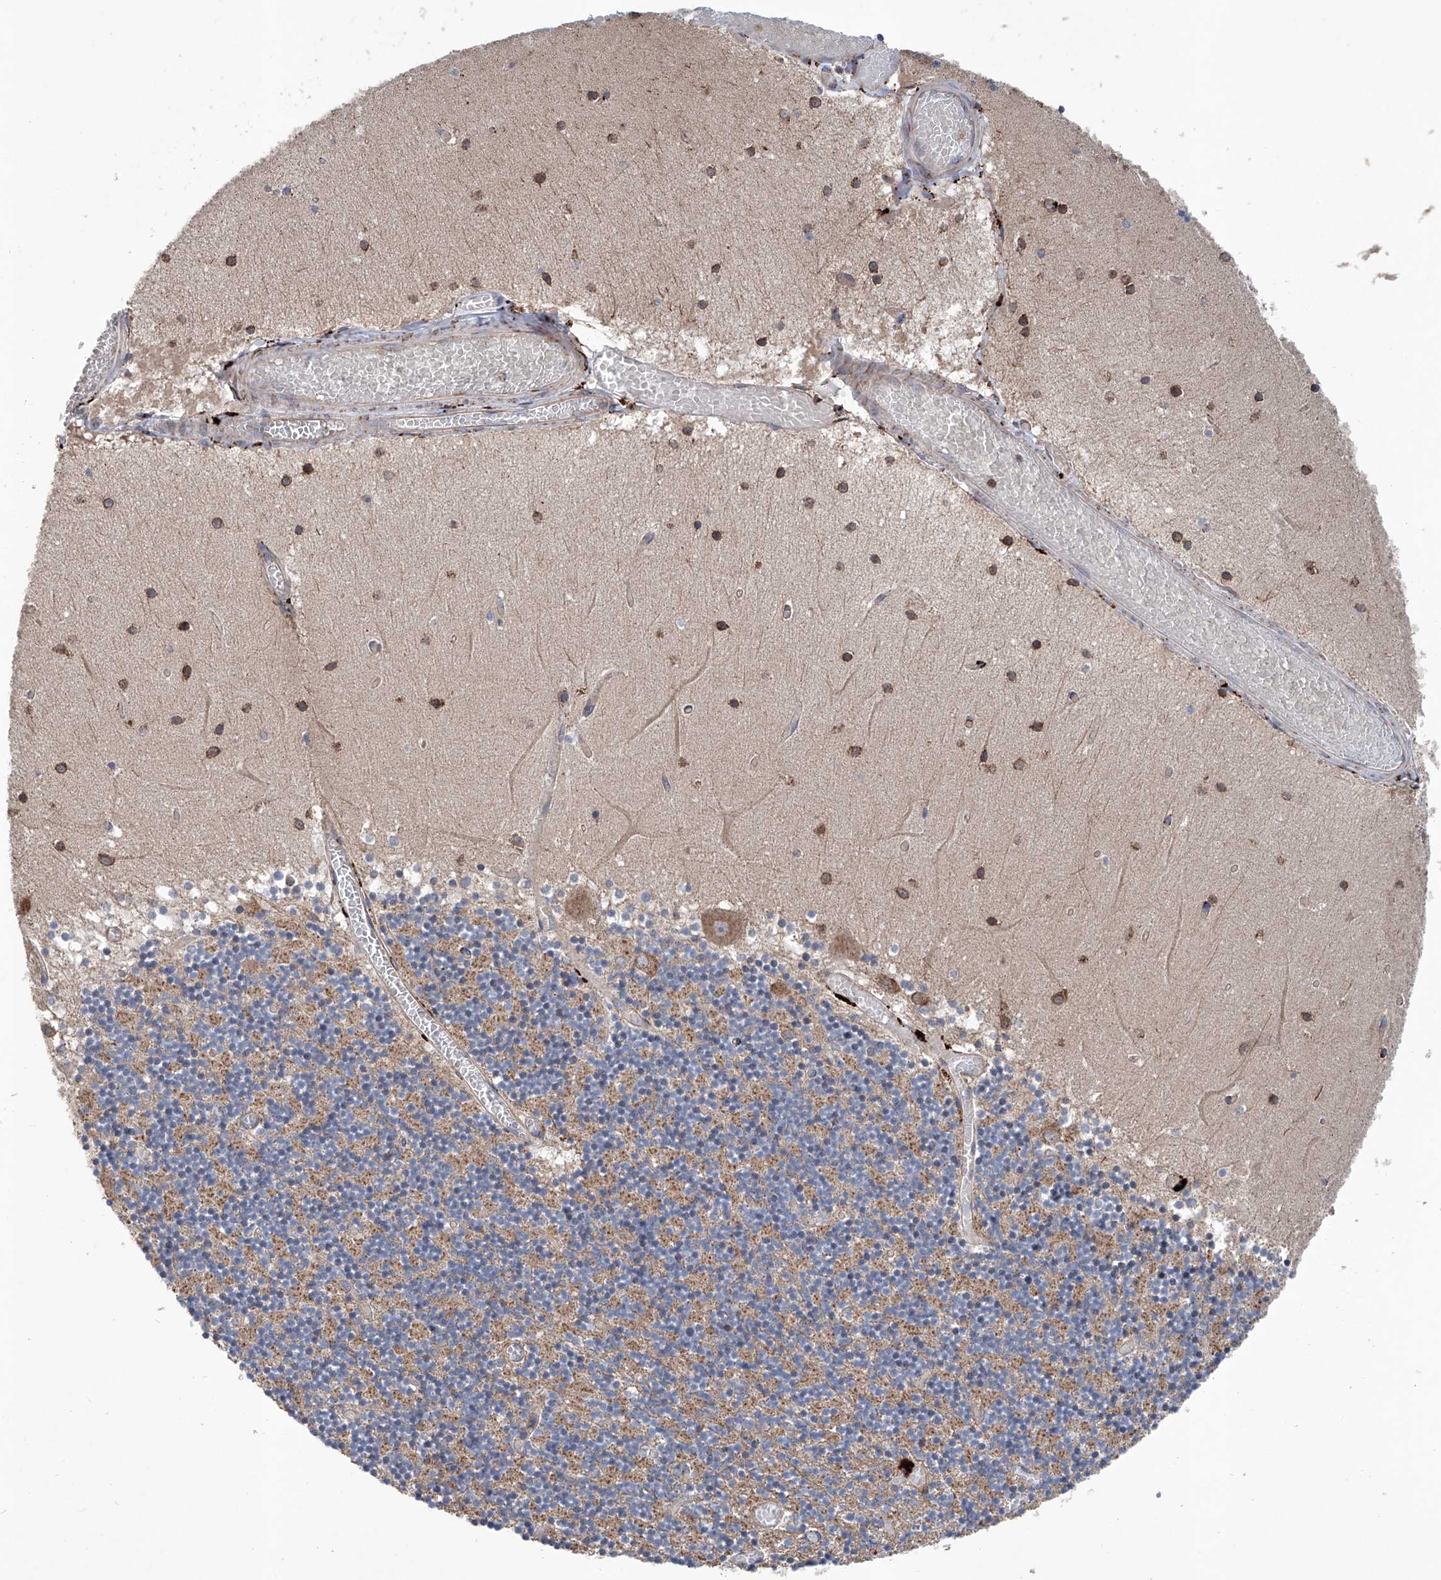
{"staining": {"intensity": "strong", "quantity": "25%-75%", "location": "cytoplasmic/membranous"}, "tissue": "cerebellum", "cell_type": "Cells in granular layer", "image_type": "normal", "snomed": [{"axis": "morphology", "description": "Normal tissue, NOS"}, {"axis": "topography", "description": "Cerebellum"}], "caption": "Cells in granular layer demonstrate strong cytoplasmic/membranous positivity in approximately 25%-75% of cells in normal cerebellum. The staining is performed using DAB brown chromogen to label protein expression. The nuclei are counter-stained blue using hematoxylin.", "gene": "ASCC3", "patient": {"sex": "female", "age": 28}}